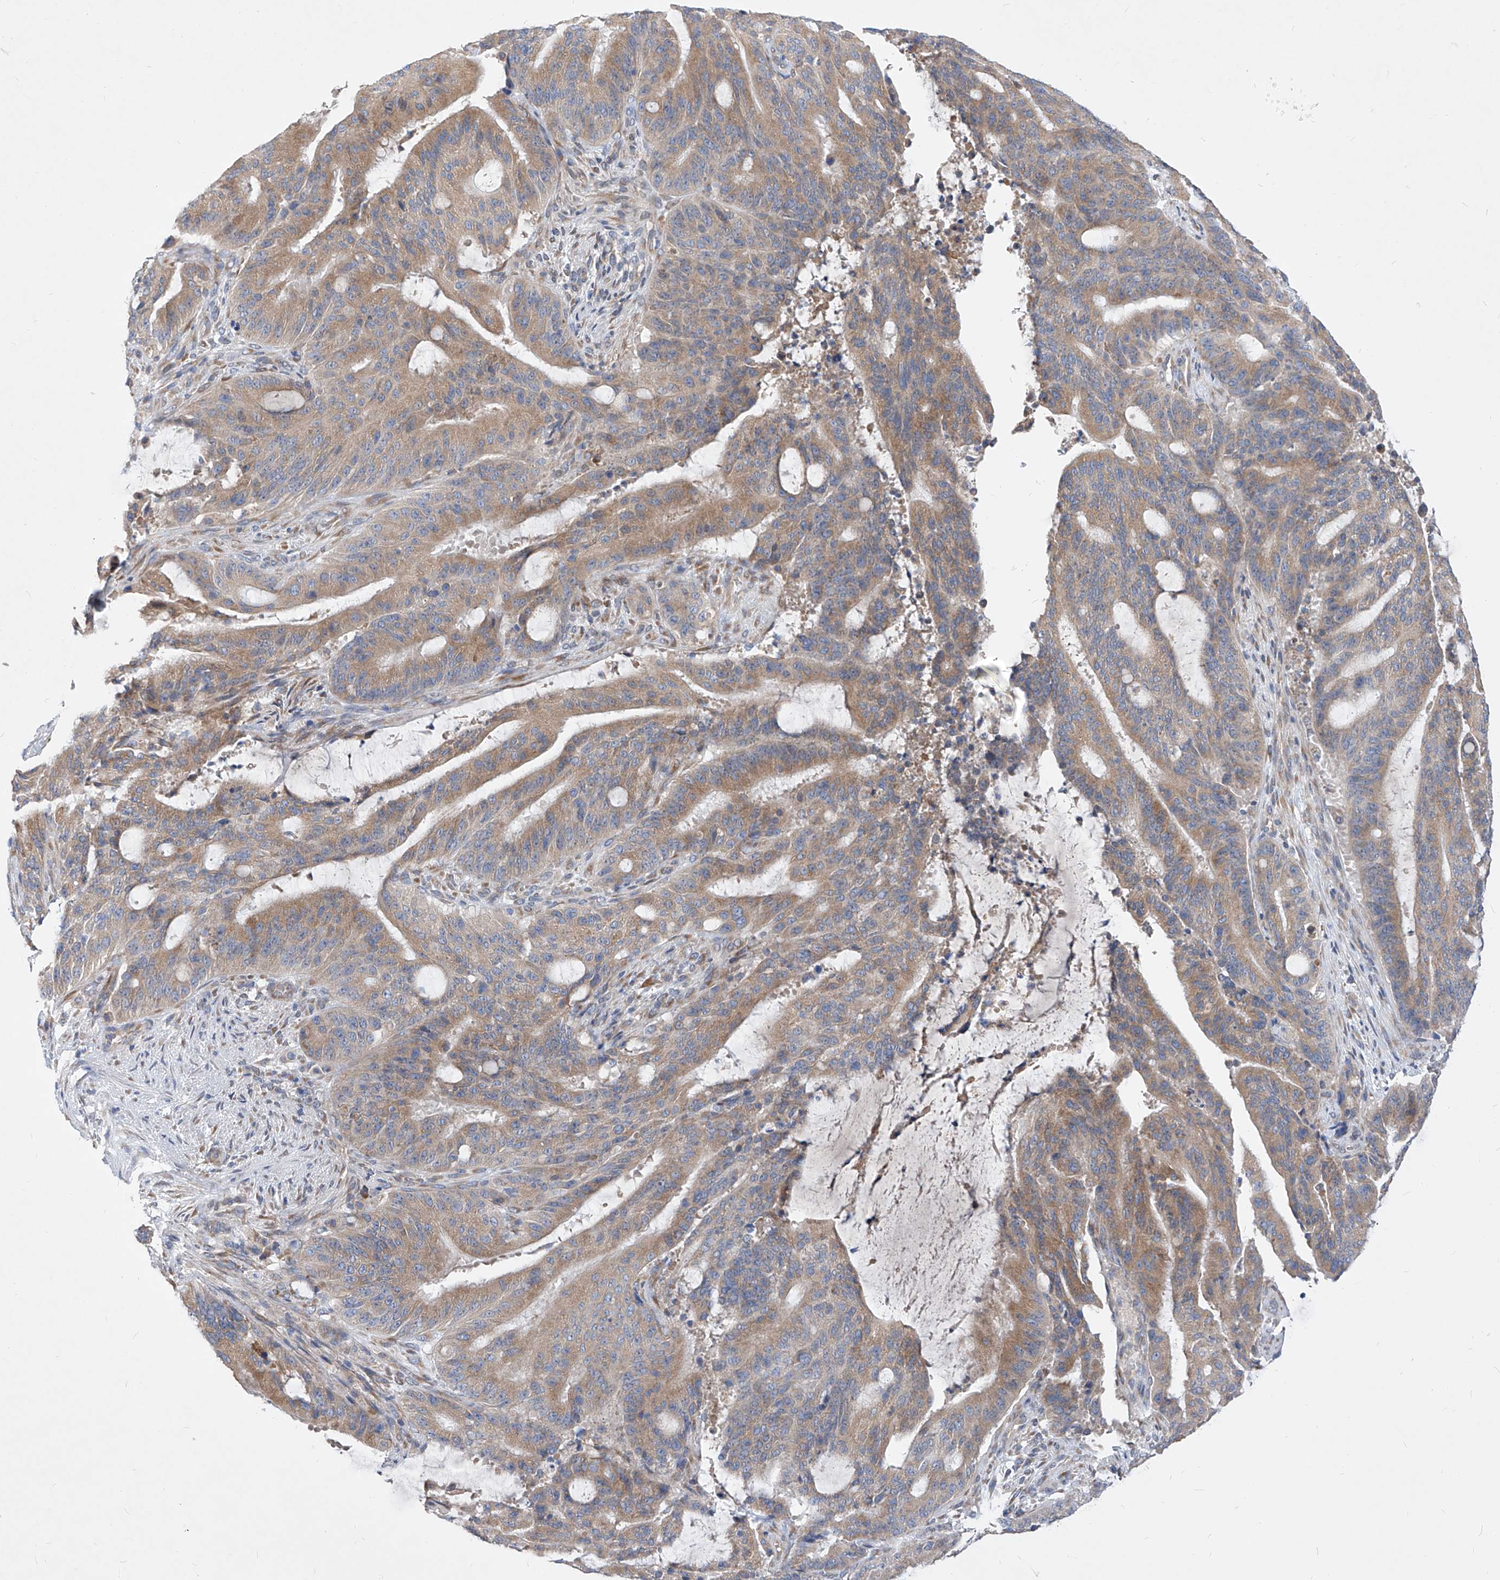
{"staining": {"intensity": "moderate", "quantity": ">75%", "location": "cytoplasmic/membranous"}, "tissue": "liver cancer", "cell_type": "Tumor cells", "image_type": "cancer", "snomed": [{"axis": "morphology", "description": "Normal tissue, NOS"}, {"axis": "morphology", "description": "Cholangiocarcinoma"}, {"axis": "topography", "description": "Liver"}, {"axis": "topography", "description": "Peripheral nerve tissue"}], "caption": "IHC (DAB (3,3'-diaminobenzidine)) staining of human cholangiocarcinoma (liver) demonstrates moderate cytoplasmic/membranous protein positivity in about >75% of tumor cells.", "gene": "UFL1", "patient": {"sex": "female", "age": 73}}